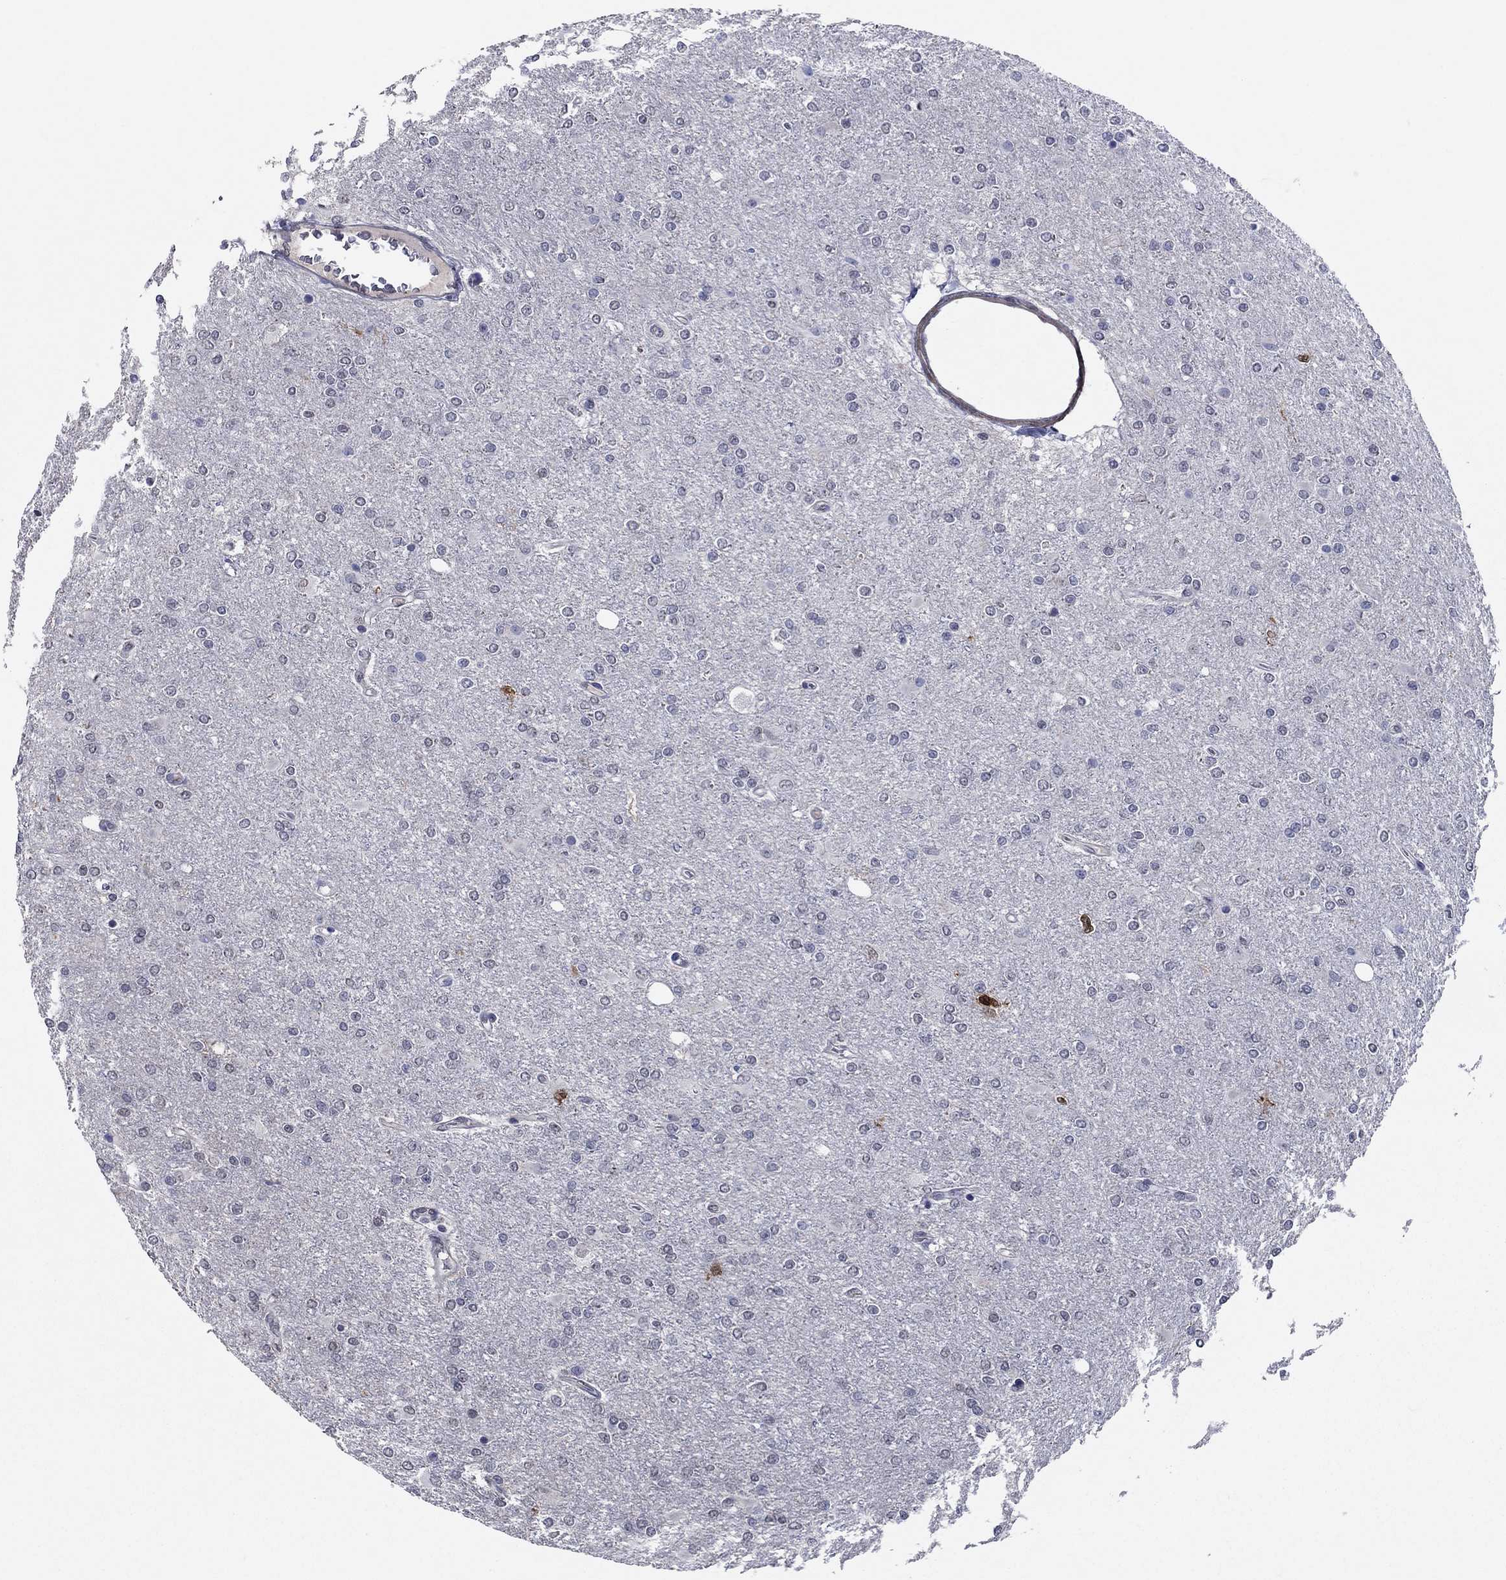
{"staining": {"intensity": "negative", "quantity": "none", "location": "none"}, "tissue": "glioma", "cell_type": "Tumor cells", "image_type": "cancer", "snomed": [{"axis": "morphology", "description": "Glioma, malignant, High grade"}, {"axis": "topography", "description": "Cerebral cortex"}], "caption": "High power microscopy image of an immunohistochemistry (IHC) image of glioma, revealing no significant staining in tumor cells.", "gene": "TYMS", "patient": {"sex": "male", "age": 70}}